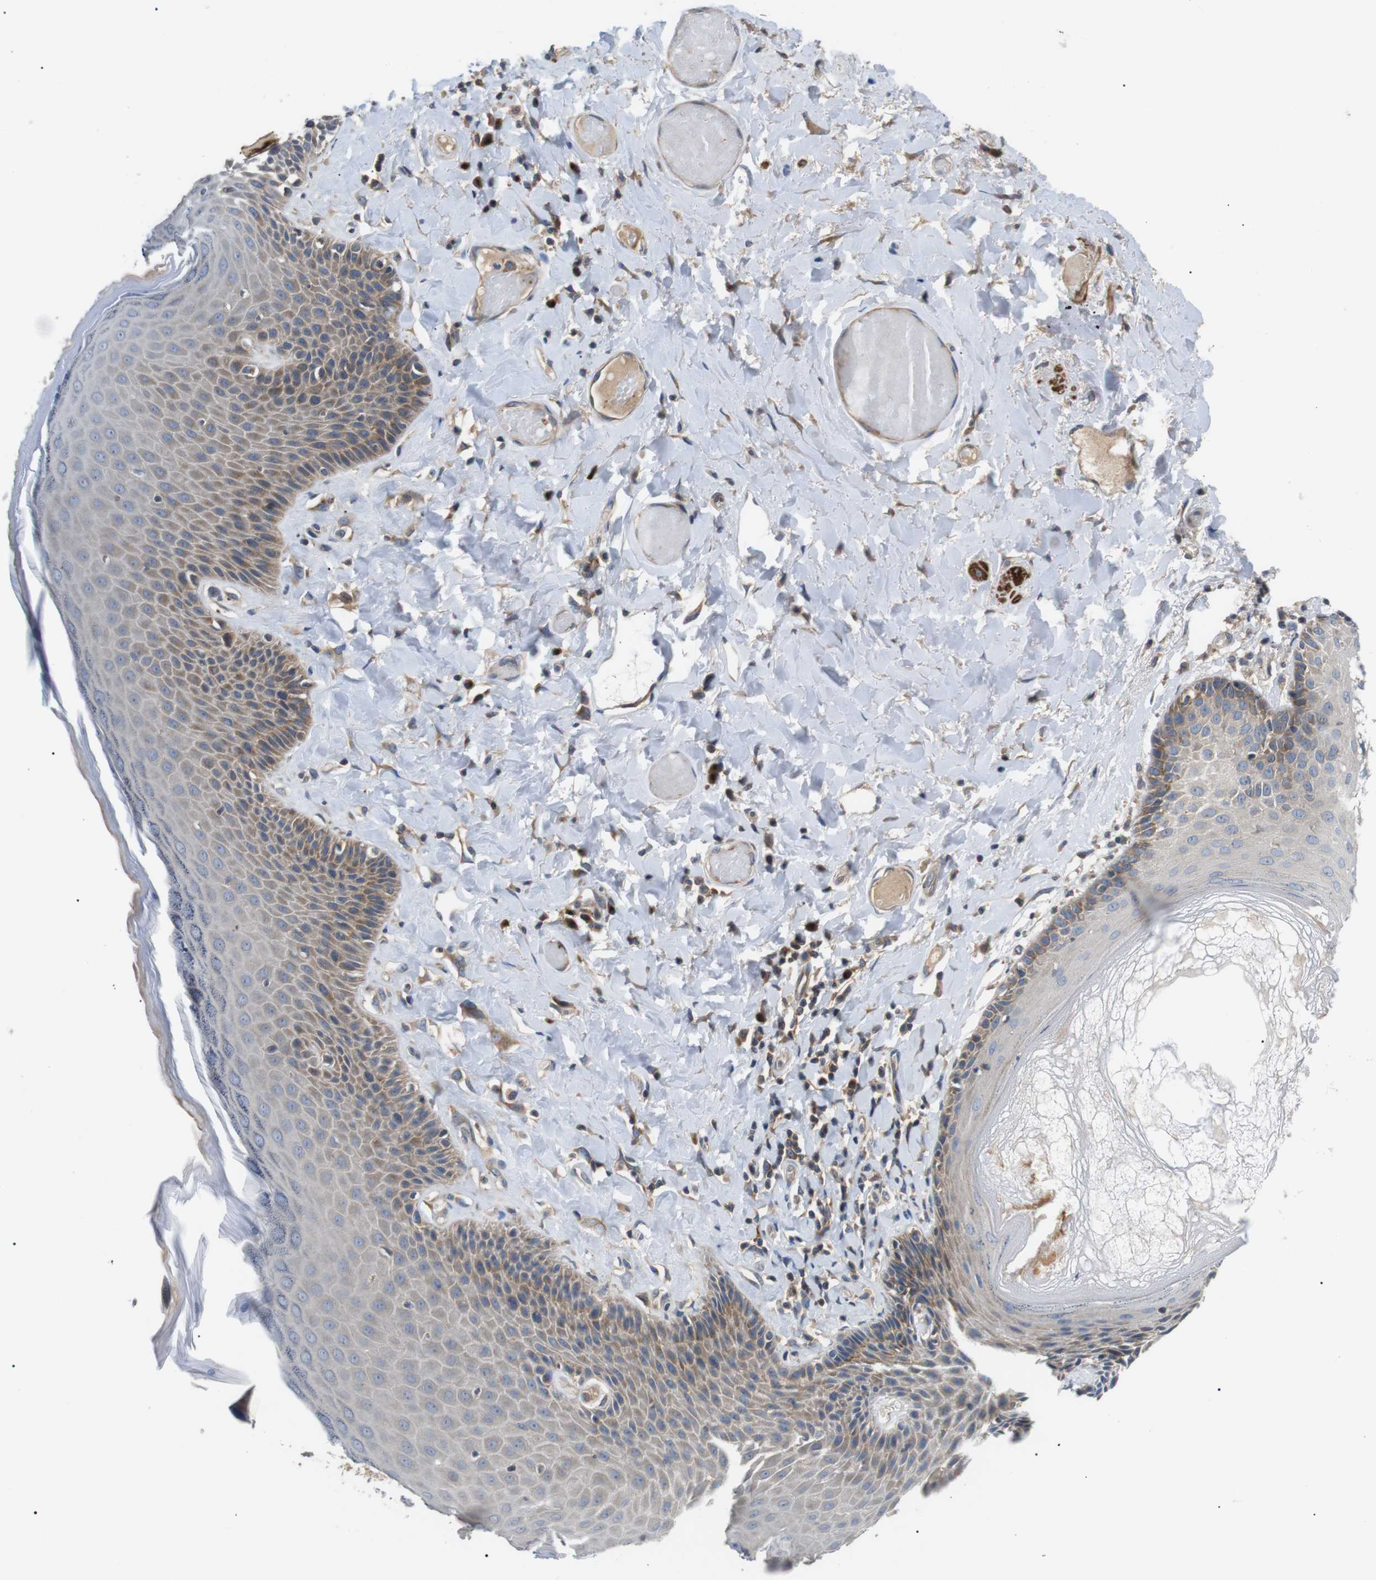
{"staining": {"intensity": "moderate", "quantity": "<25%", "location": "cytoplasmic/membranous"}, "tissue": "skin", "cell_type": "Epidermal cells", "image_type": "normal", "snomed": [{"axis": "morphology", "description": "Normal tissue, NOS"}, {"axis": "topography", "description": "Anal"}], "caption": "A high-resolution histopathology image shows immunohistochemistry staining of unremarkable skin, which demonstrates moderate cytoplasmic/membranous expression in approximately <25% of epidermal cells.", "gene": "DIPK1A", "patient": {"sex": "male", "age": 69}}